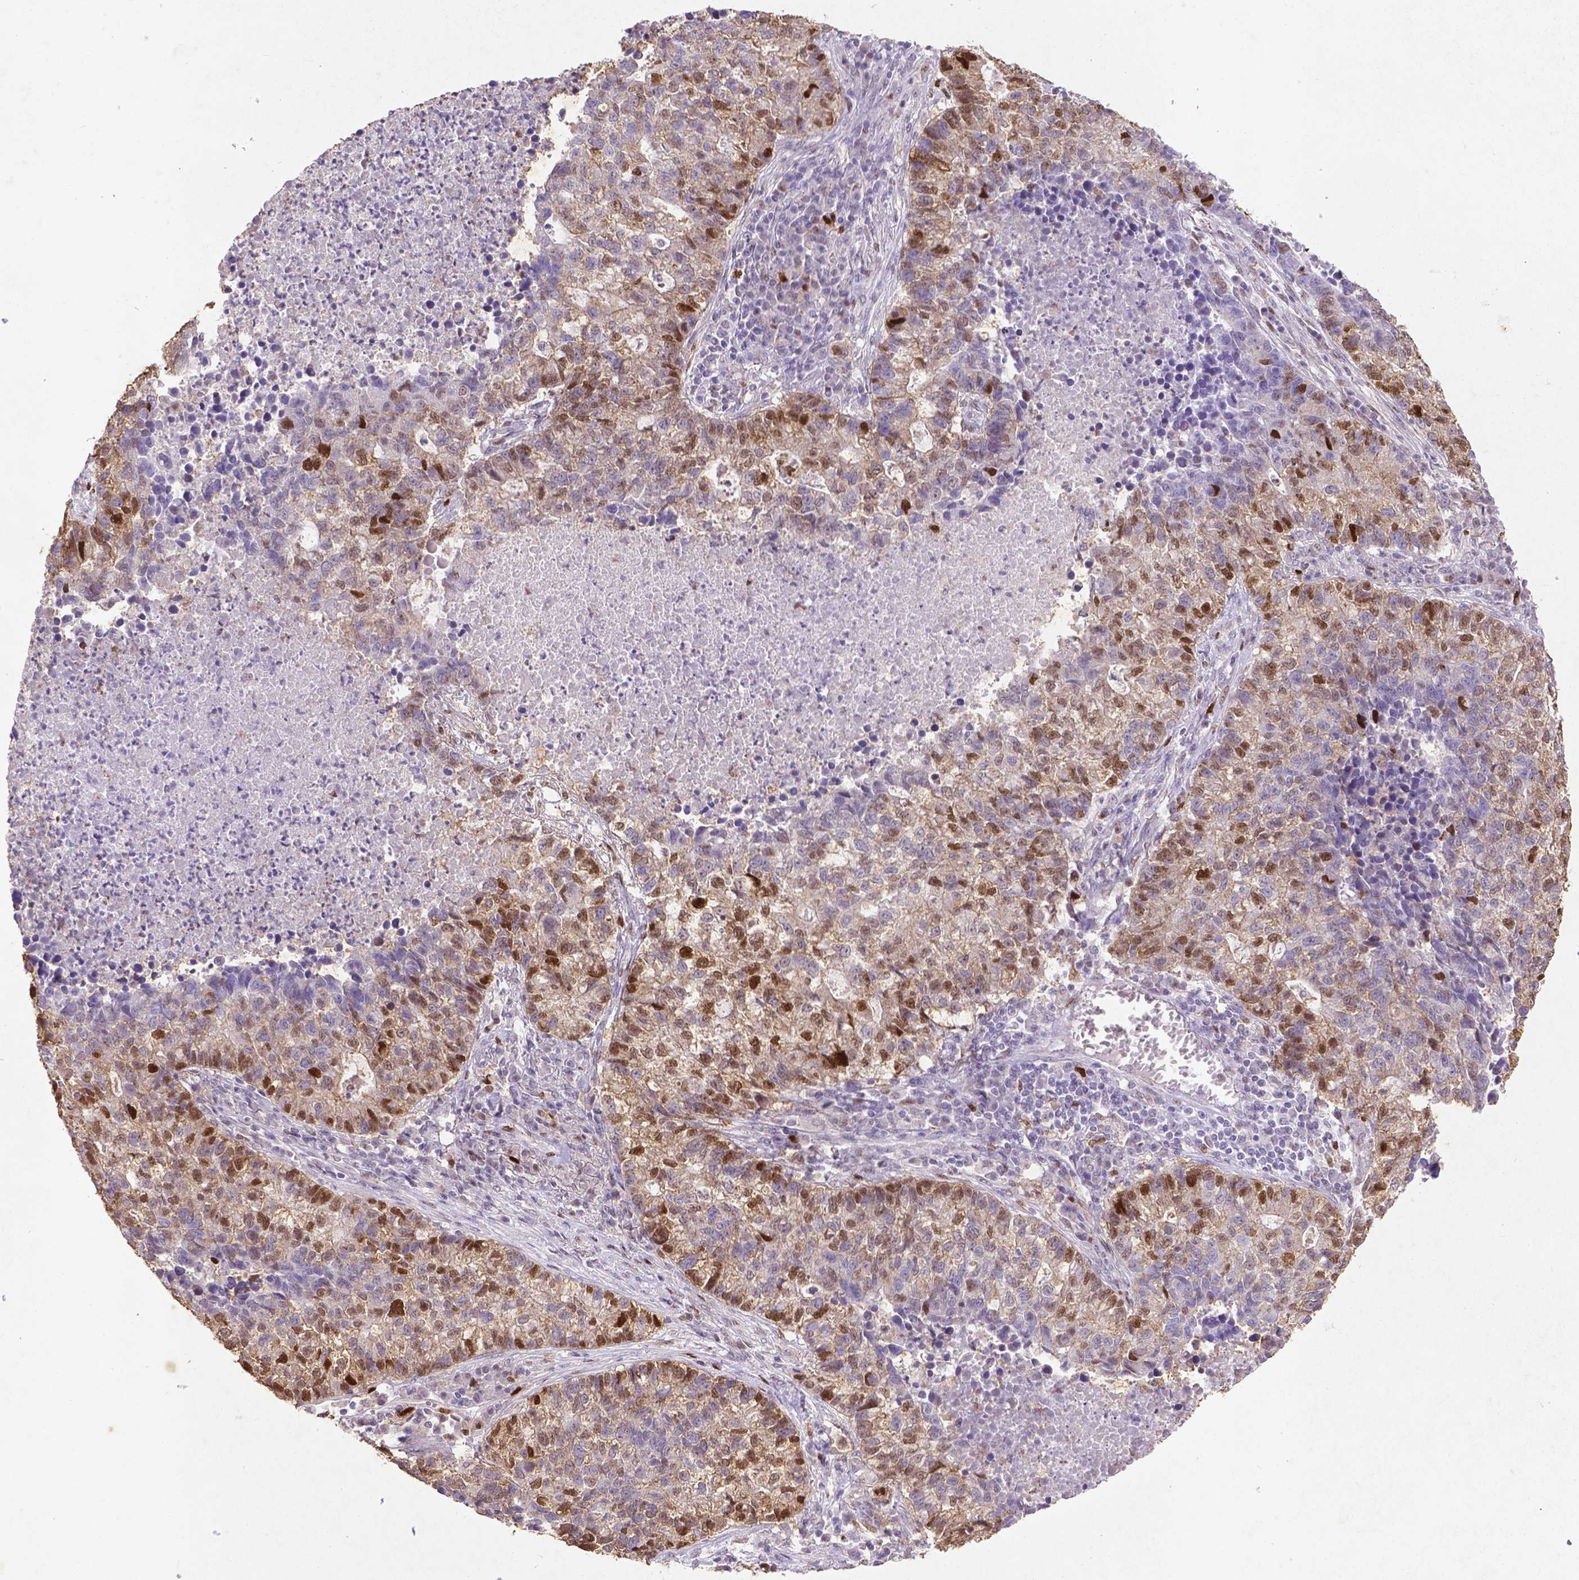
{"staining": {"intensity": "moderate", "quantity": ">75%", "location": "nuclear"}, "tissue": "lung cancer", "cell_type": "Tumor cells", "image_type": "cancer", "snomed": [{"axis": "morphology", "description": "Adenocarcinoma, NOS"}, {"axis": "topography", "description": "Lung"}], "caption": "Human adenocarcinoma (lung) stained with a brown dye reveals moderate nuclear positive positivity in approximately >75% of tumor cells.", "gene": "CDKN1A", "patient": {"sex": "male", "age": 57}}